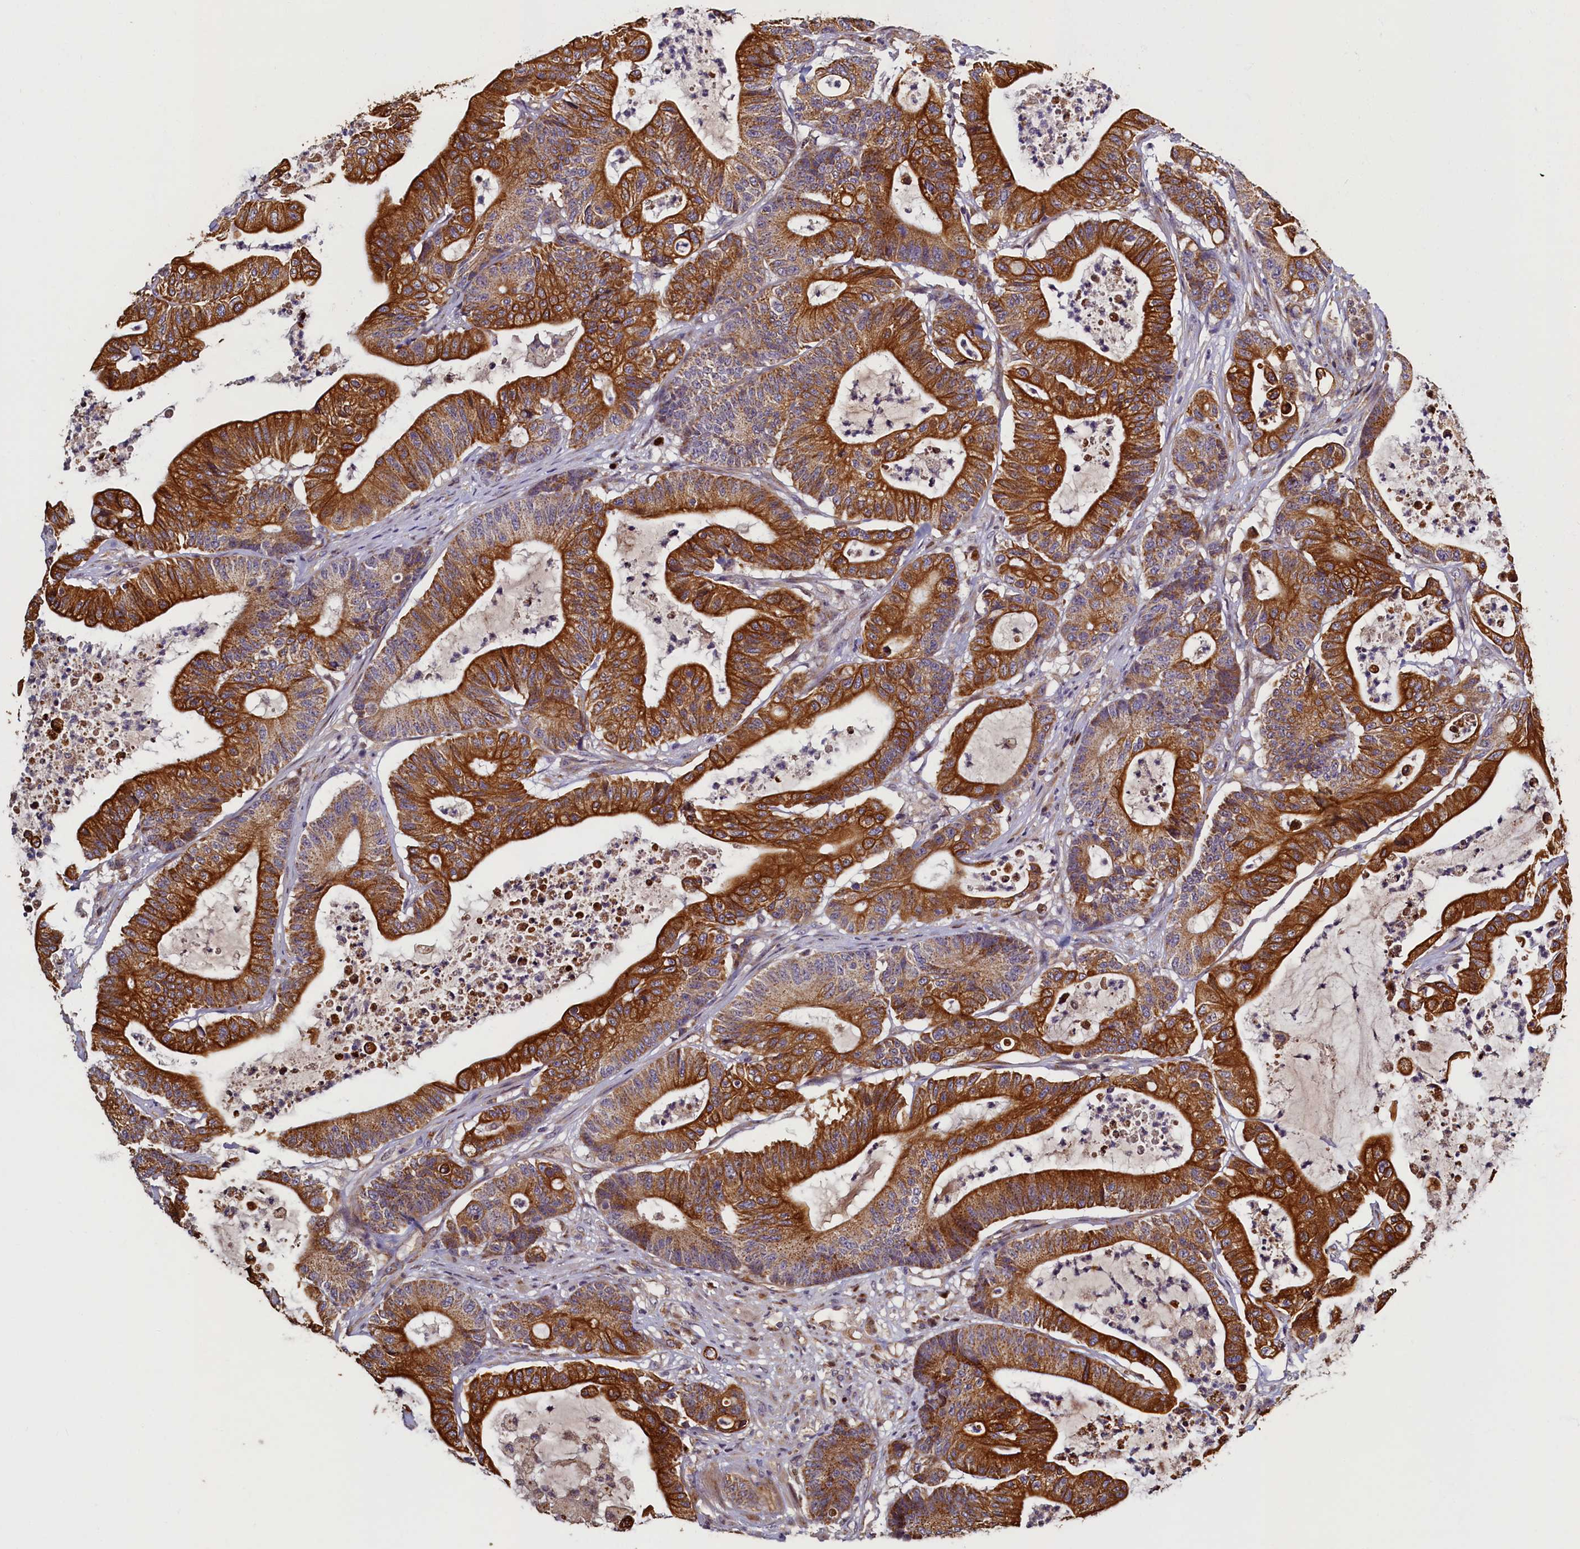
{"staining": {"intensity": "strong", "quantity": ">75%", "location": "cytoplasmic/membranous"}, "tissue": "colorectal cancer", "cell_type": "Tumor cells", "image_type": "cancer", "snomed": [{"axis": "morphology", "description": "Adenocarcinoma, NOS"}, {"axis": "topography", "description": "Colon"}], "caption": "Immunohistochemical staining of adenocarcinoma (colorectal) displays strong cytoplasmic/membranous protein staining in approximately >75% of tumor cells.", "gene": "NCKAP5L", "patient": {"sex": "female", "age": 84}}